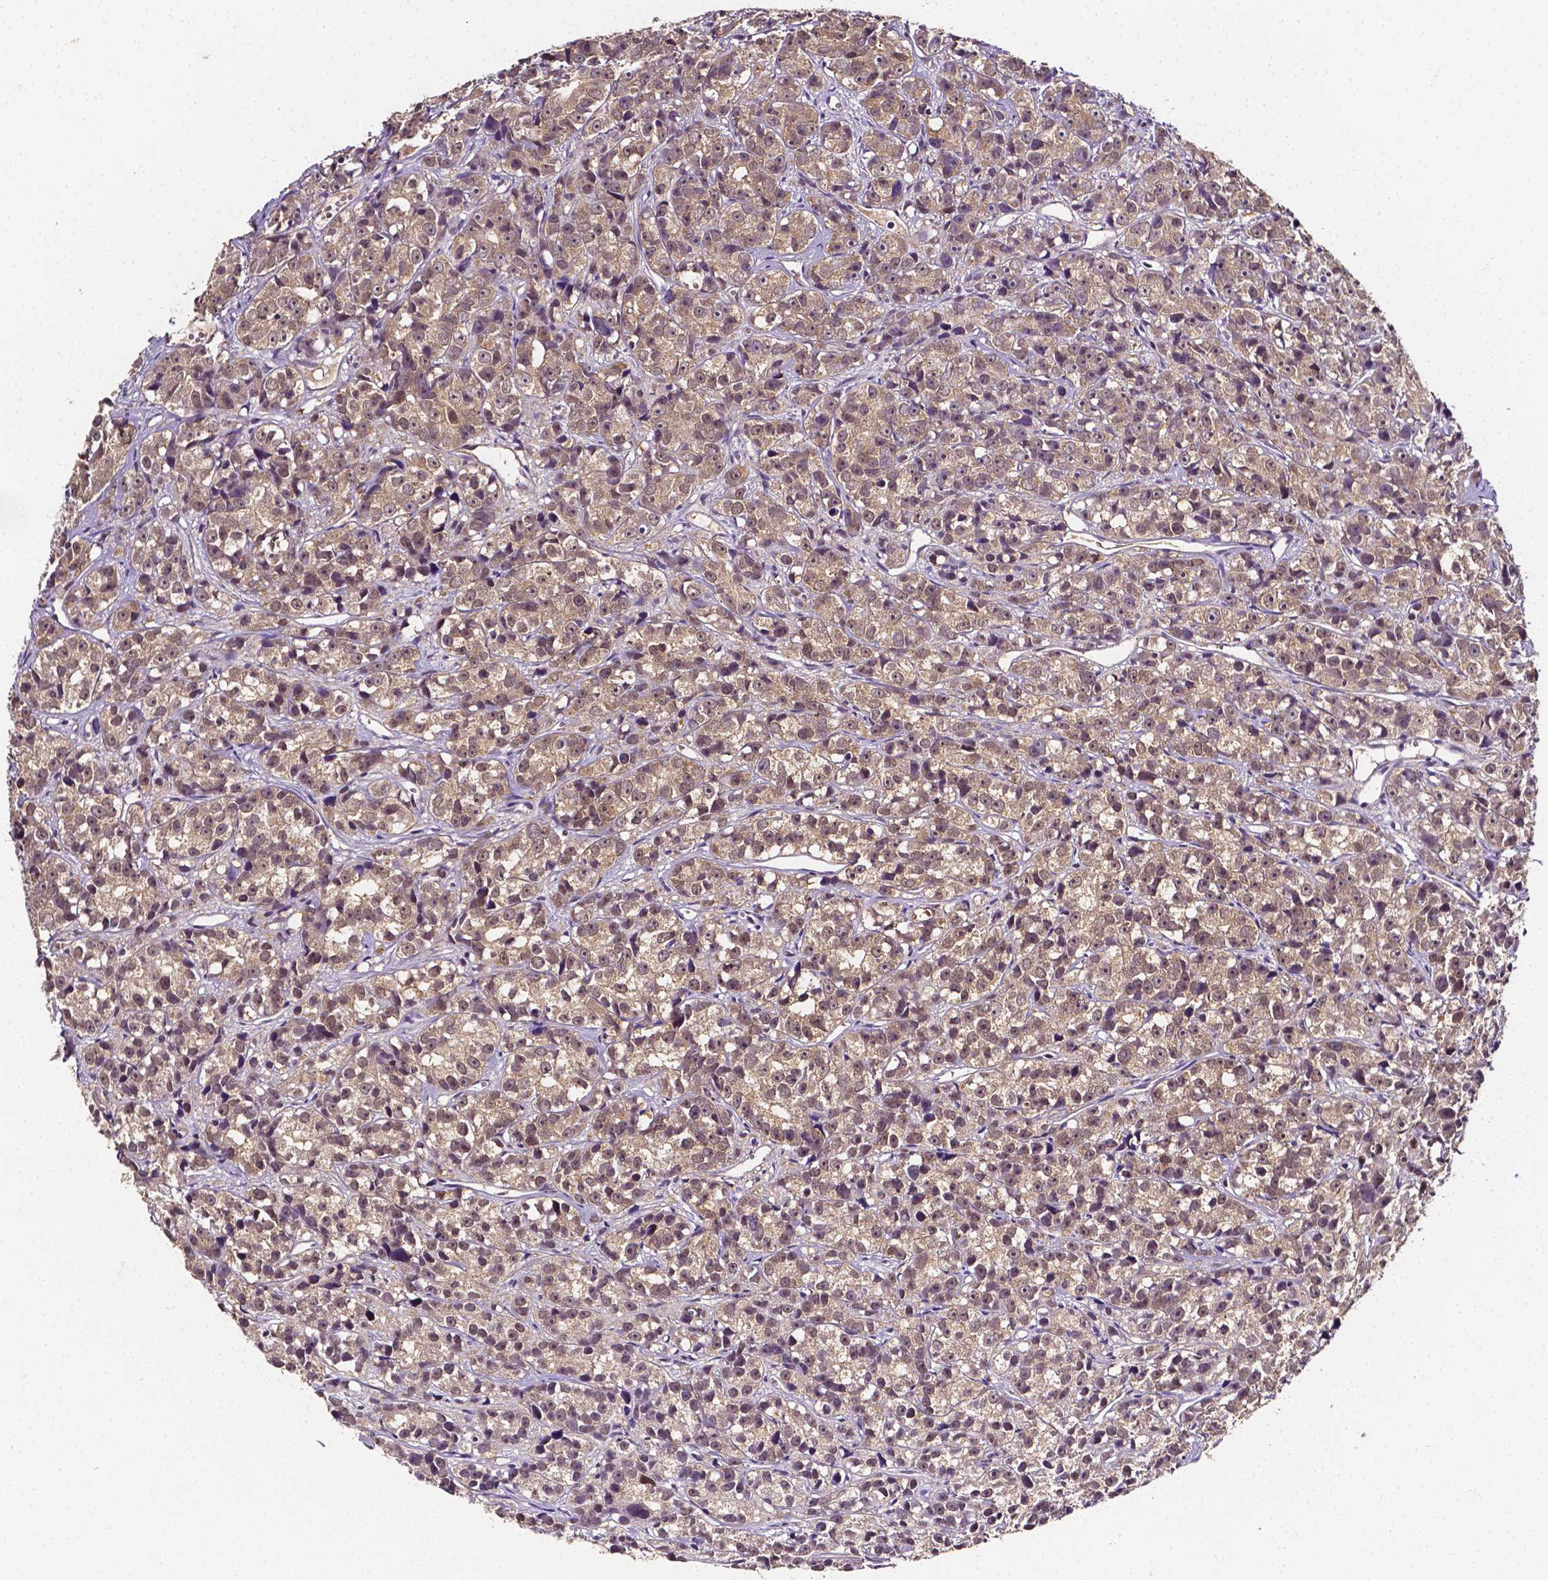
{"staining": {"intensity": "weak", "quantity": ">75%", "location": "cytoplasmic/membranous"}, "tissue": "prostate cancer", "cell_type": "Tumor cells", "image_type": "cancer", "snomed": [{"axis": "morphology", "description": "Adenocarcinoma, High grade"}, {"axis": "topography", "description": "Prostate"}], "caption": "Prostate cancer stained with immunohistochemistry displays weak cytoplasmic/membranous staining in approximately >75% of tumor cells.", "gene": "PSAT1", "patient": {"sex": "male", "age": 77}}